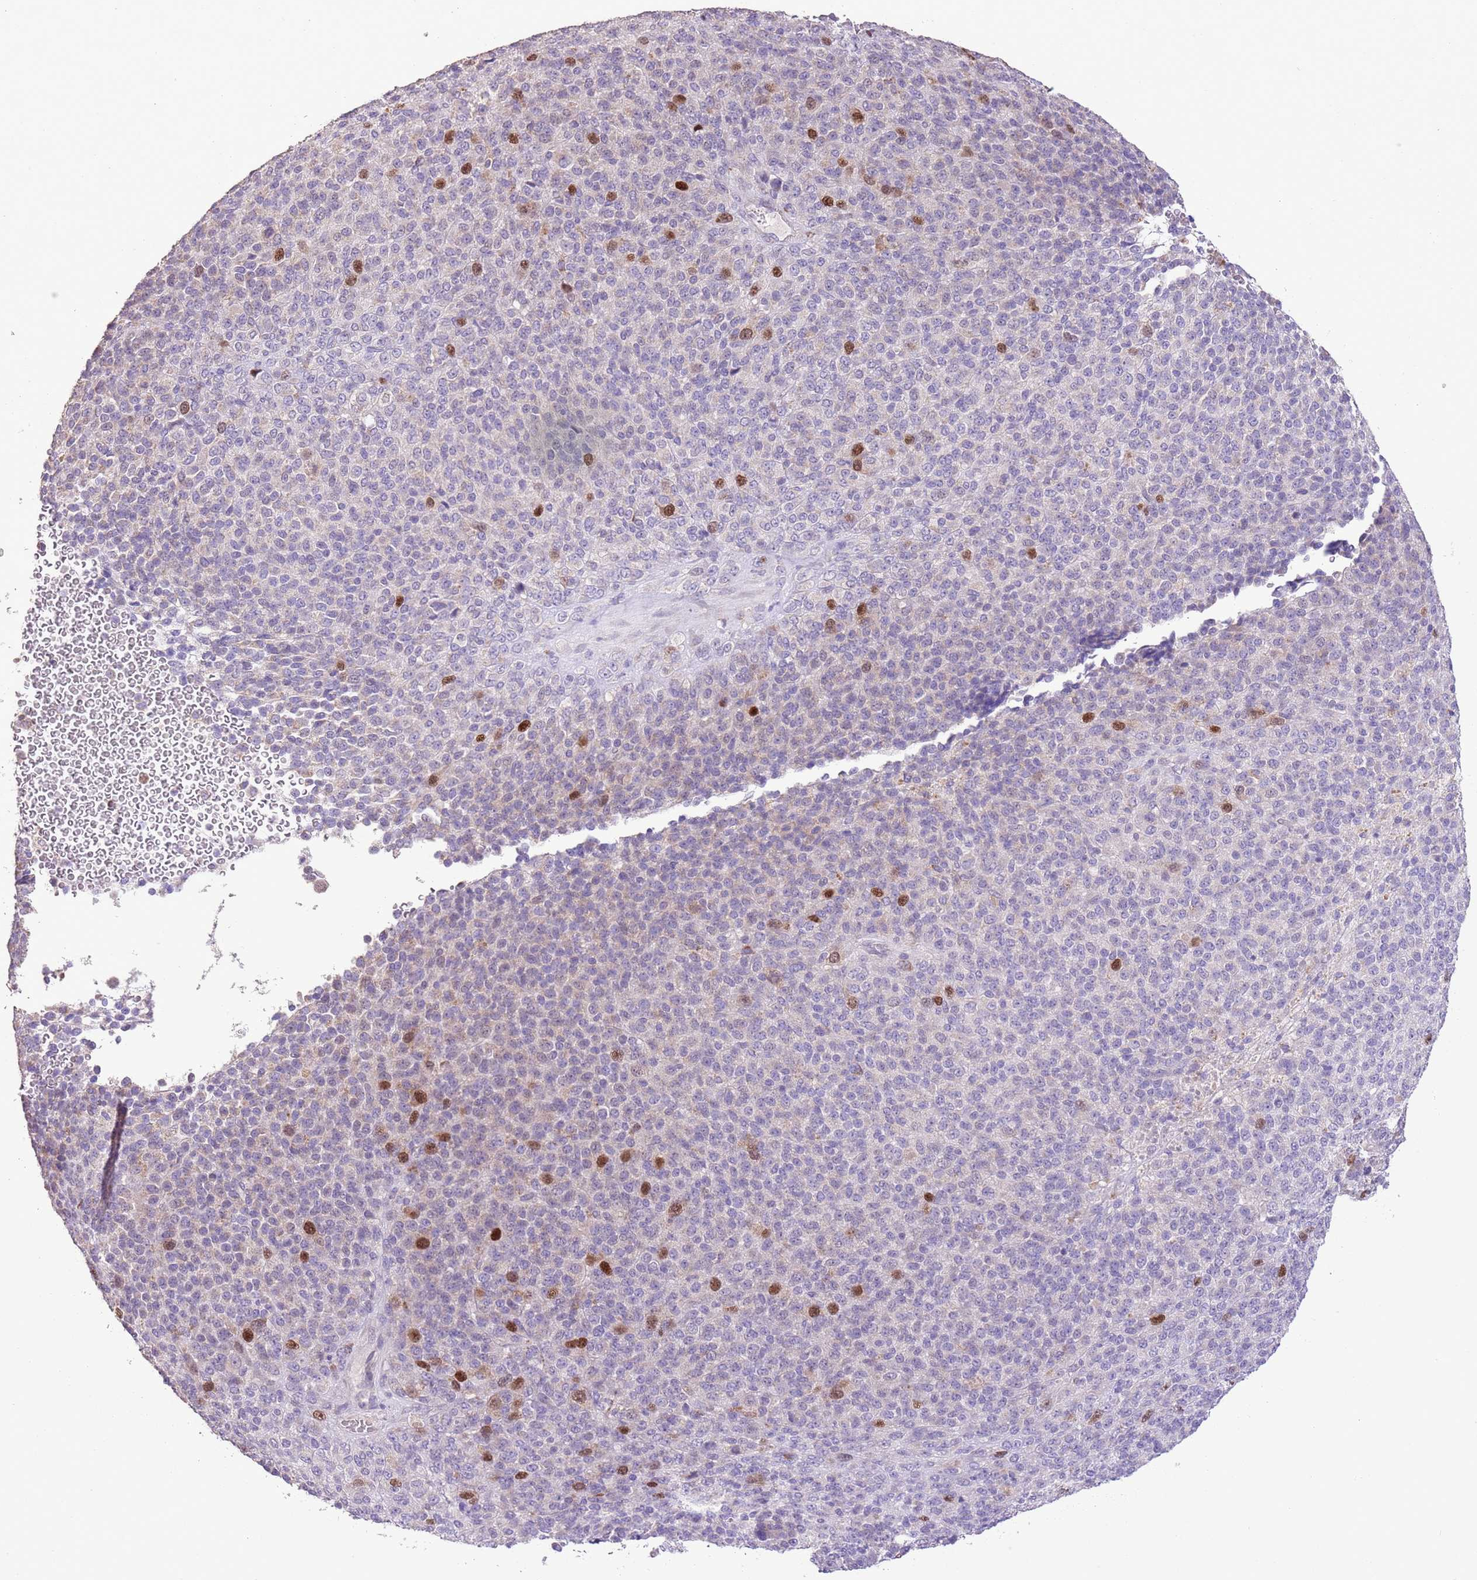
{"staining": {"intensity": "moderate", "quantity": "<25%", "location": "nuclear"}, "tissue": "melanoma", "cell_type": "Tumor cells", "image_type": "cancer", "snomed": [{"axis": "morphology", "description": "Malignant melanoma, Metastatic site"}, {"axis": "topography", "description": "Brain"}], "caption": "An IHC micrograph of neoplastic tissue is shown. Protein staining in brown labels moderate nuclear positivity in malignant melanoma (metastatic site) within tumor cells.", "gene": "GMNN", "patient": {"sex": "female", "age": 56}}